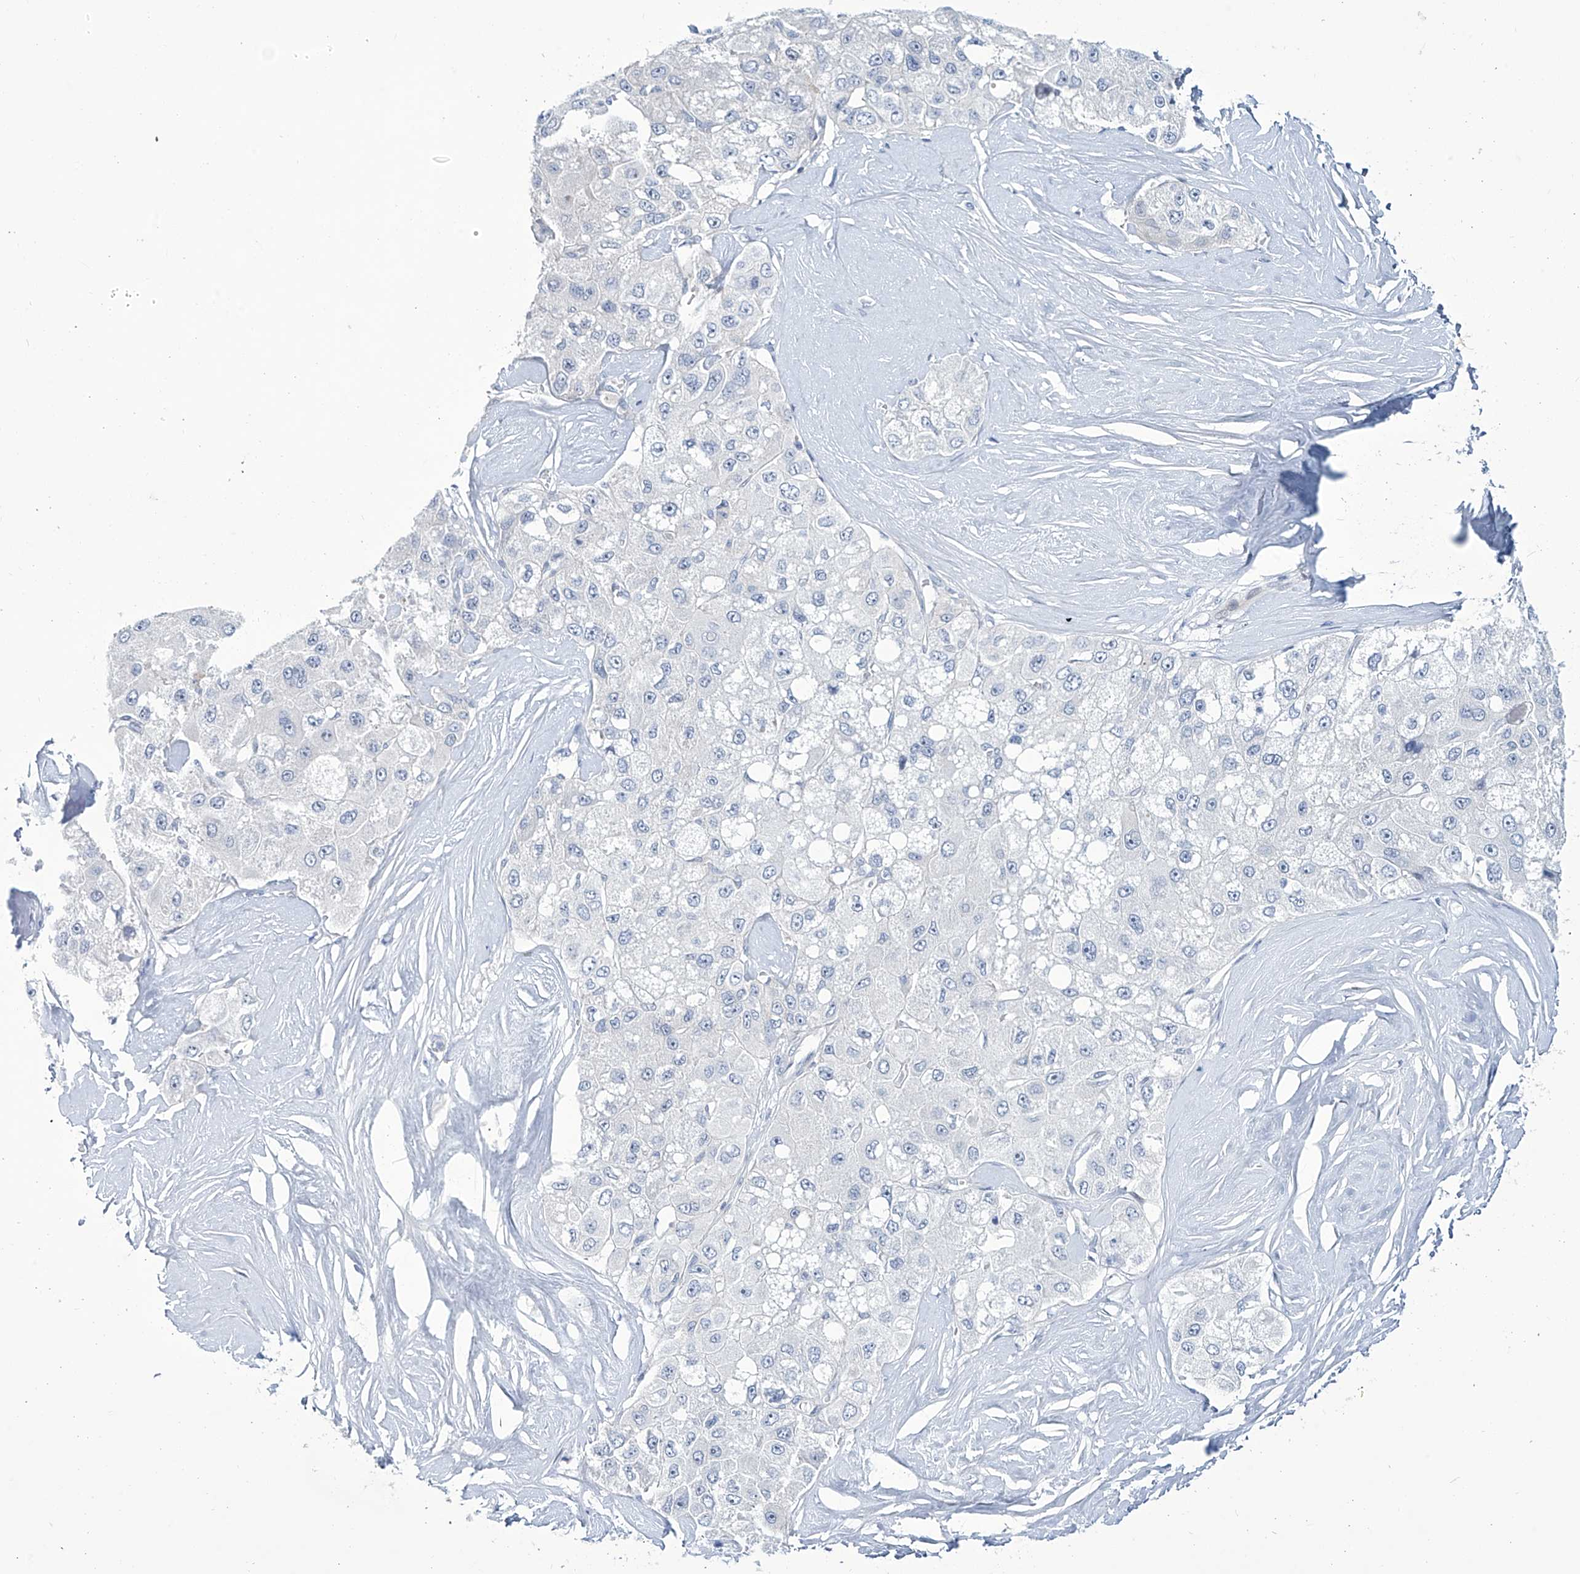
{"staining": {"intensity": "negative", "quantity": "none", "location": "none"}, "tissue": "liver cancer", "cell_type": "Tumor cells", "image_type": "cancer", "snomed": [{"axis": "morphology", "description": "Carcinoma, Hepatocellular, NOS"}, {"axis": "topography", "description": "Liver"}], "caption": "This is an immunohistochemistry micrograph of human liver hepatocellular carcinoma. There is no staining in tumor cells.", "gene": "TRIM60", "patient": {"sex": "male", "age": 80}}